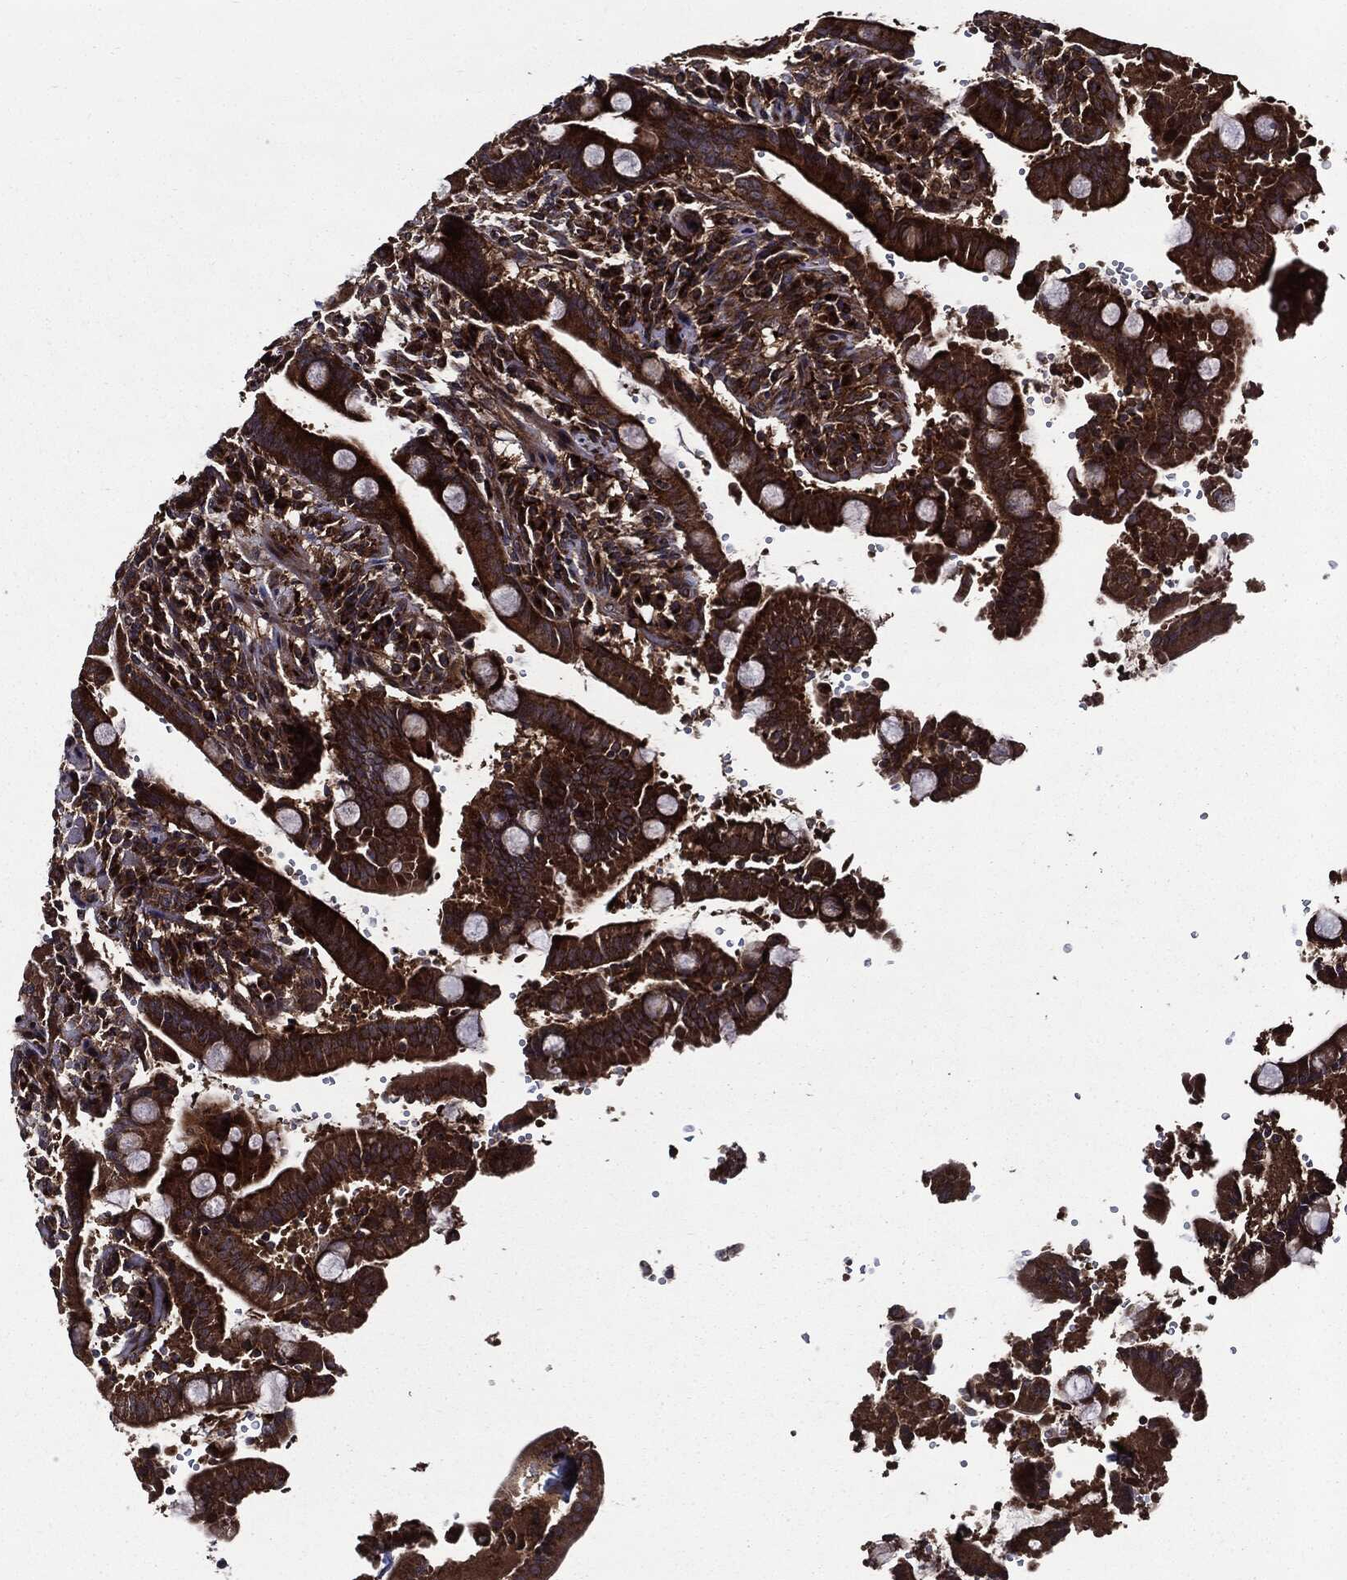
{"staining": {"intensity": "strong", "quantity": ">75%", "location": "cytoplasmic/membranous"}, "tissue": "duodenum", "cell_type": "Glandular cells", "image_type": "normal", "snomed": [{"axis": "morphology", "description": "Normal tissue, NOS"}, {"axis": "topography", "description": "Duodenum"}], "caption": "Immunohistochemistry (DAB) staining of unremarkable duodenum demonstrates strong cytoplasmic/membranous protein positivity in about >75% of glandular cells. (DAB (3,3'-diaminobenzidine) IHC, brown staining for protein, blue staining for nuclei).", "gene": "HTT", "patient": {"sex": "female", "age": 62}}